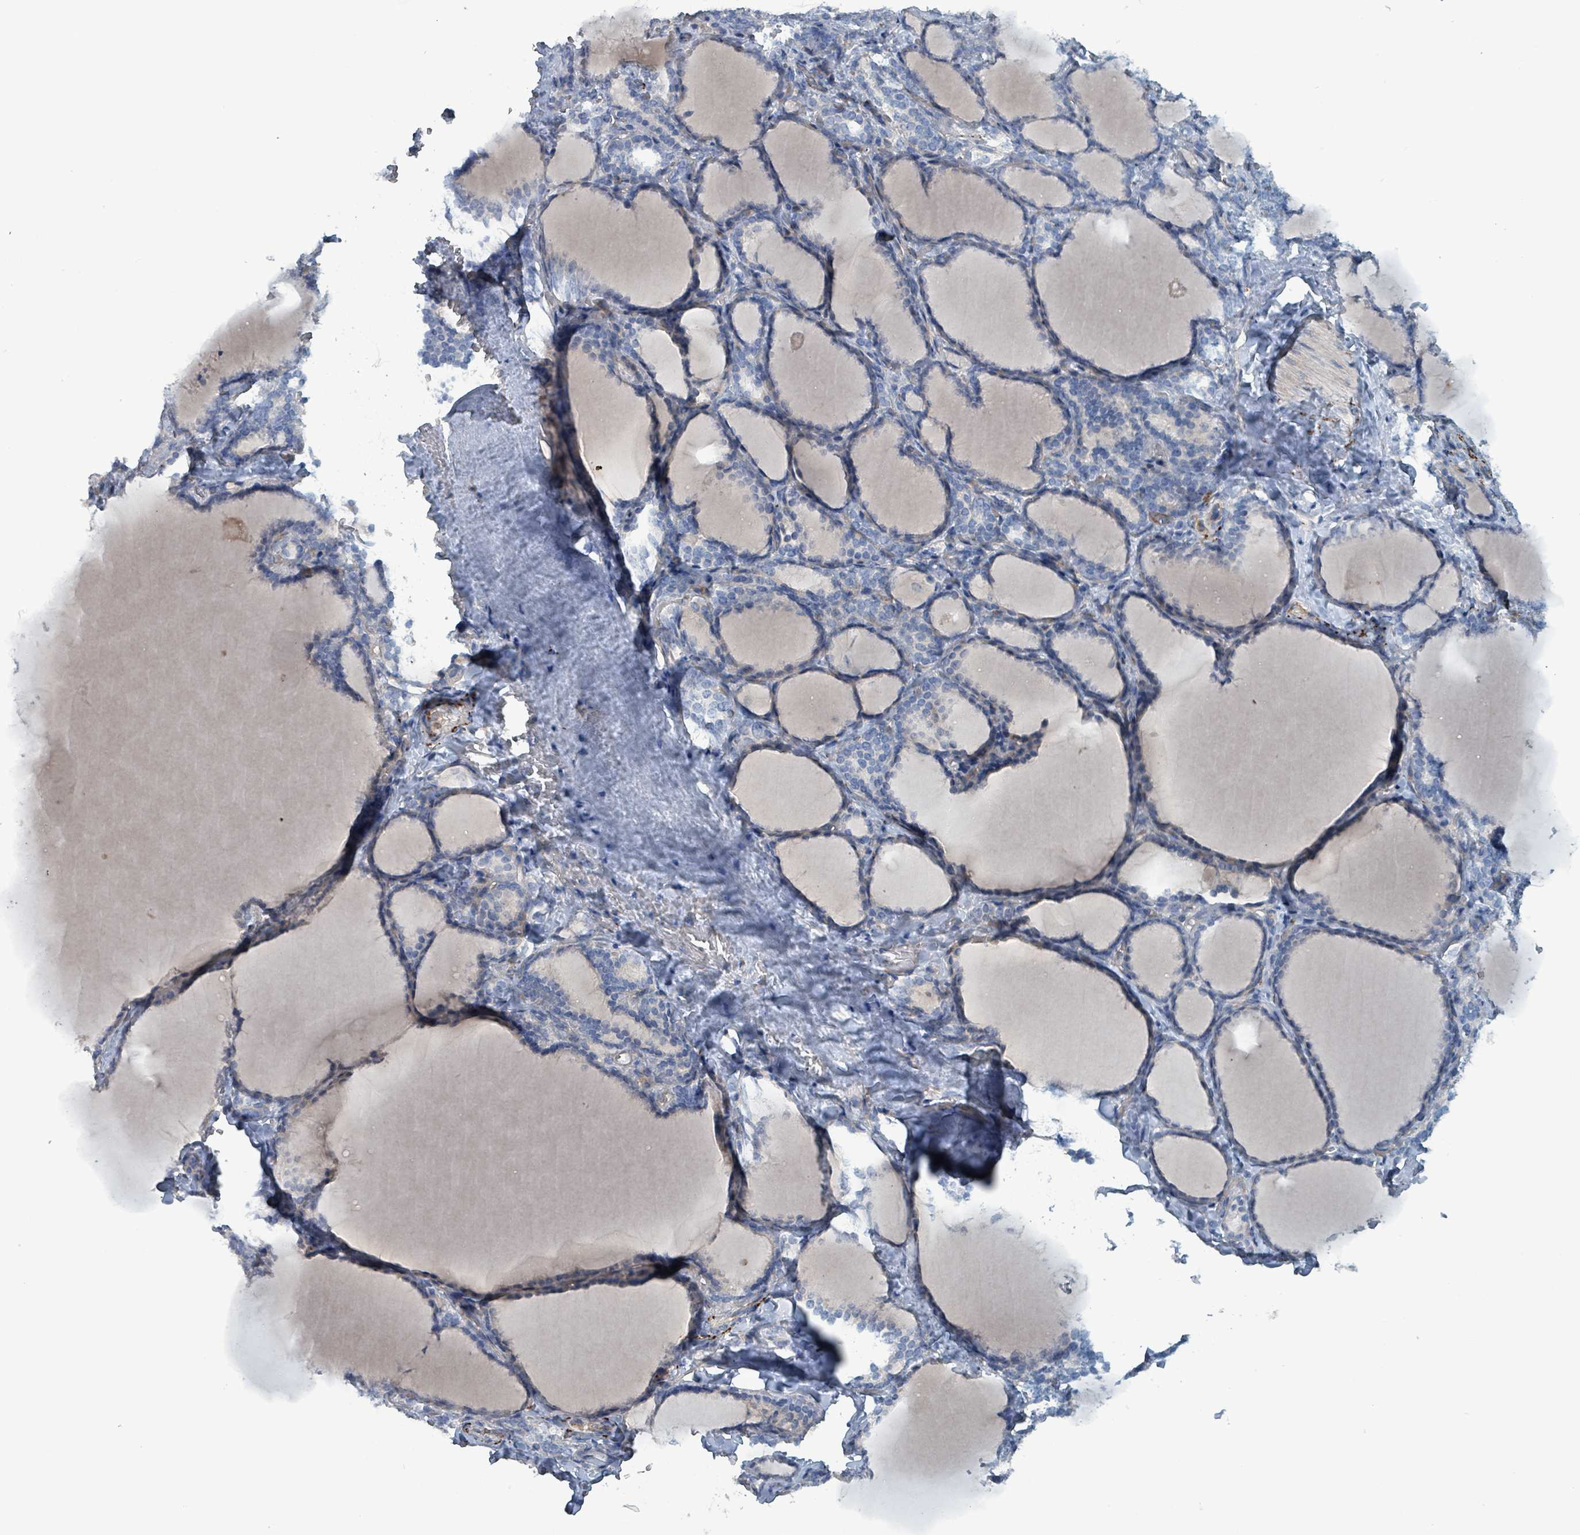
{"staining": {"intensity": "negative", "quantity": "none", "location": "none"}, "tissue": "thyroid gland", "cell_type": "Glandular cells", "image_type": "normal", "snomed": [{"axis": "morphology", "description": "Normal tissue, NOS"}, {"axis": "topography", "description": "Thyroid gland"}], "caption": "Immunohistochemistry (IHC) photomicrograph of normal thyroid gland: human thyroid gland stained with DAB (3,3'-diaminobenzidine) displays no significant protein positivity in glandular cells. (Stains: DAB immunohistochemistry with hematoxylin counter stain, Microscopy: brightfield microscopy at high magnification).", "gene": "TAAR5", "patient": {"sex": "female", "age": 31}}